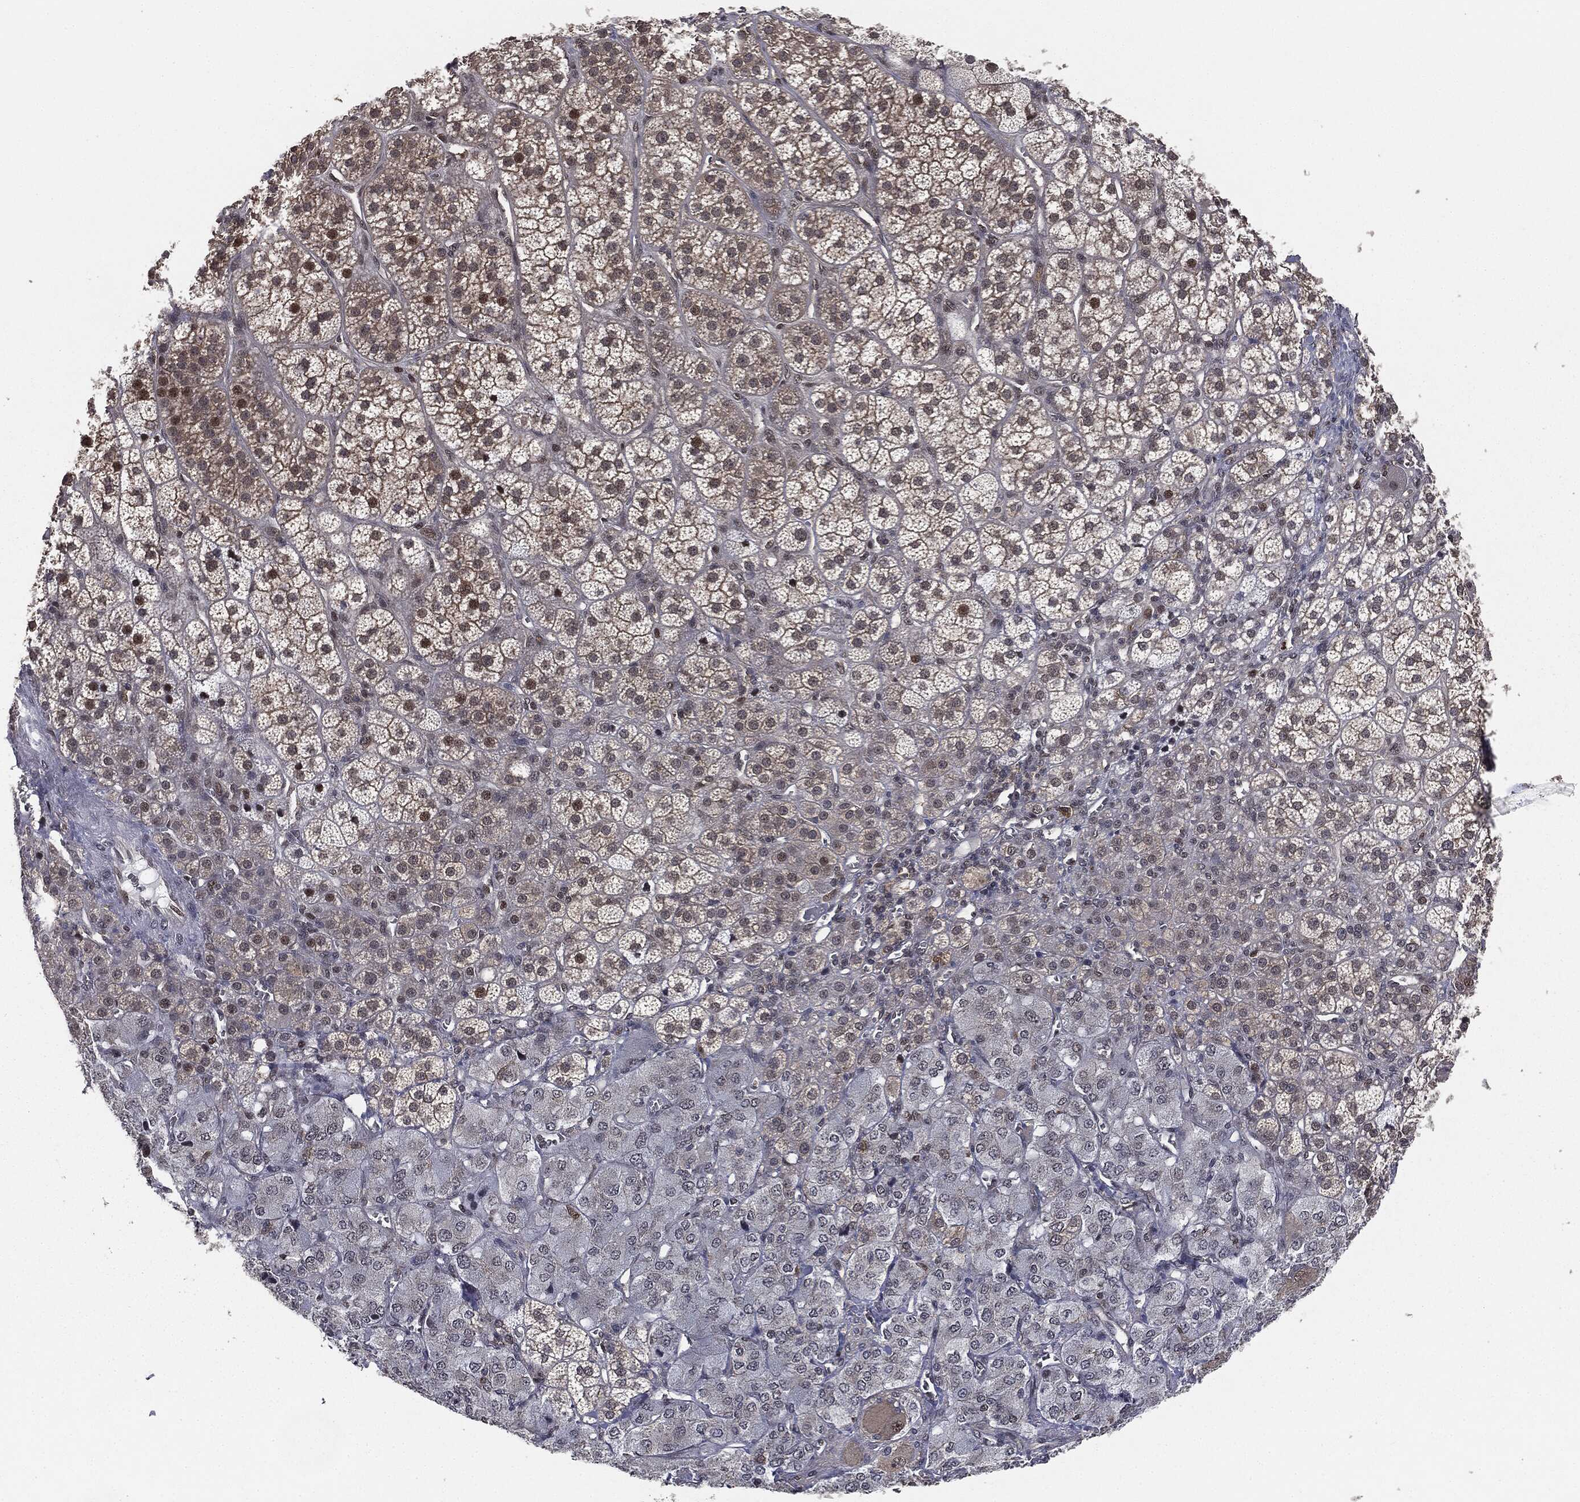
{"staining": {"intensity": "moderate", "quantity": "25%-75%", "location": "cytoplasmic/membranous,nuclear"}, "tissue": "adrenal gland", "cell_type": "Glandular cells", "image_type": "normal", "snomed": [{"axis": "morphology", "description": "Normal tissue, NOS"}, {"axis": "topography", "description": "Adrenal gland"}], "caption": "Immunohistochemistry (IHC) of benign human adrenal gland displays medium levels of moderate cytoplasmic/membranous,nuclear staining in approximately 25%-75% of glandular cells. The staining is performed using DAB brown chromogen to label protein expression. The nuclei are counter-stained blue using hematoxylin.", "gene": "TBC1D22A", "patient": {"sex": "female", "age": 60}}